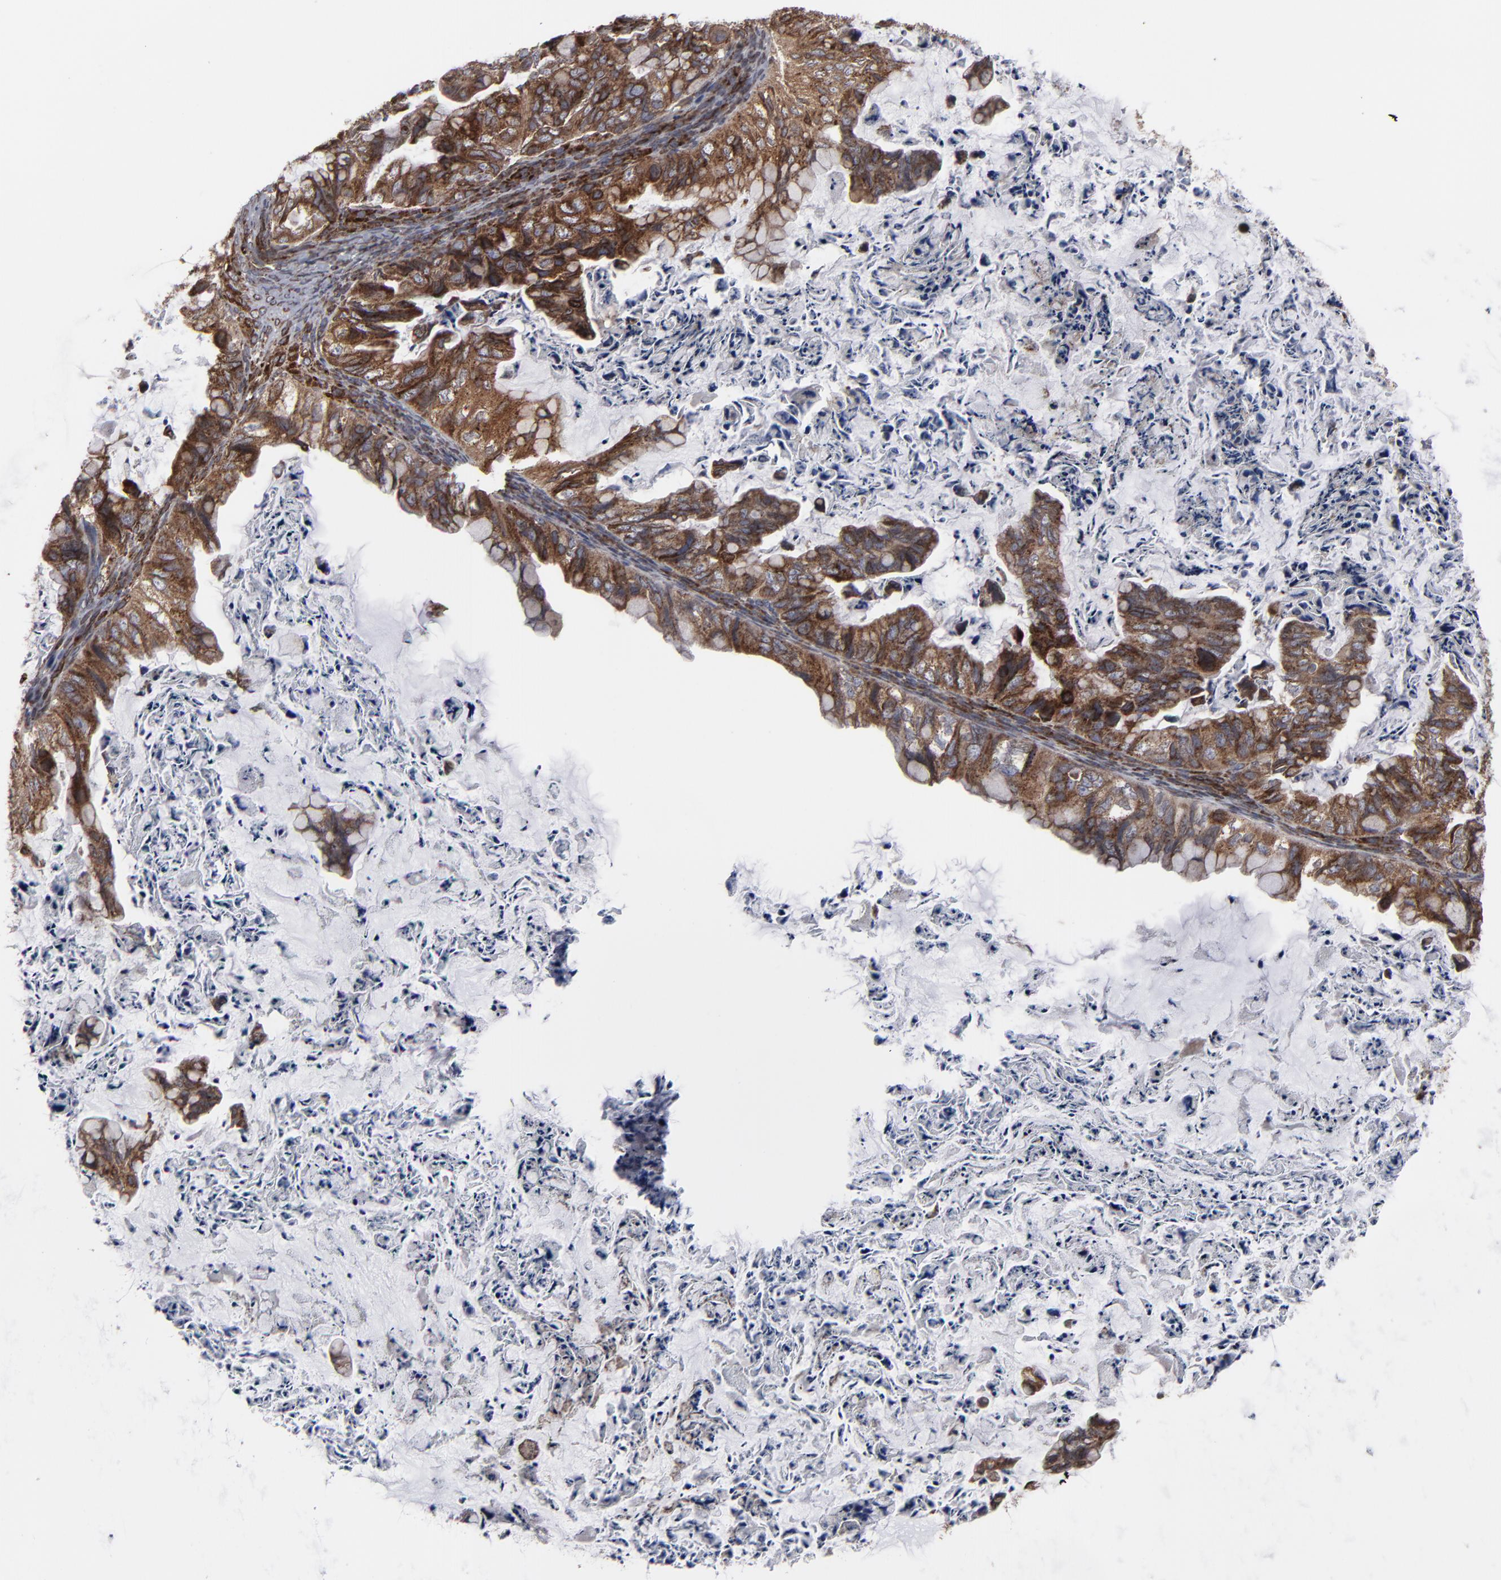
{"staining": {"intensity": "strong", "quantity": ">75%", "location": "cytoplasmic/membranous"}, "tissue": "ovarian cancer", "cell_type": "Tumor cells", "image_type": "cancer", "snomed": [{"axis": "morphology", "description": "Cystadenocarcinoma, mucinous, NOS"}, {"axis": "topography", "description": "Ovary"}], "caption": "A high amount of strong cytoplasmic/membranous positivity is identified in about >75% of tumor cells in ovarian cancer tissue. The staining was performed using DAB (3,3'-diaminobenzidine), with brown indicating positive protein expression. Nuclei are stained blue with hematoxylin.", "gene": "CNIH1", "patient": {"sex": "female", "age": 36}}